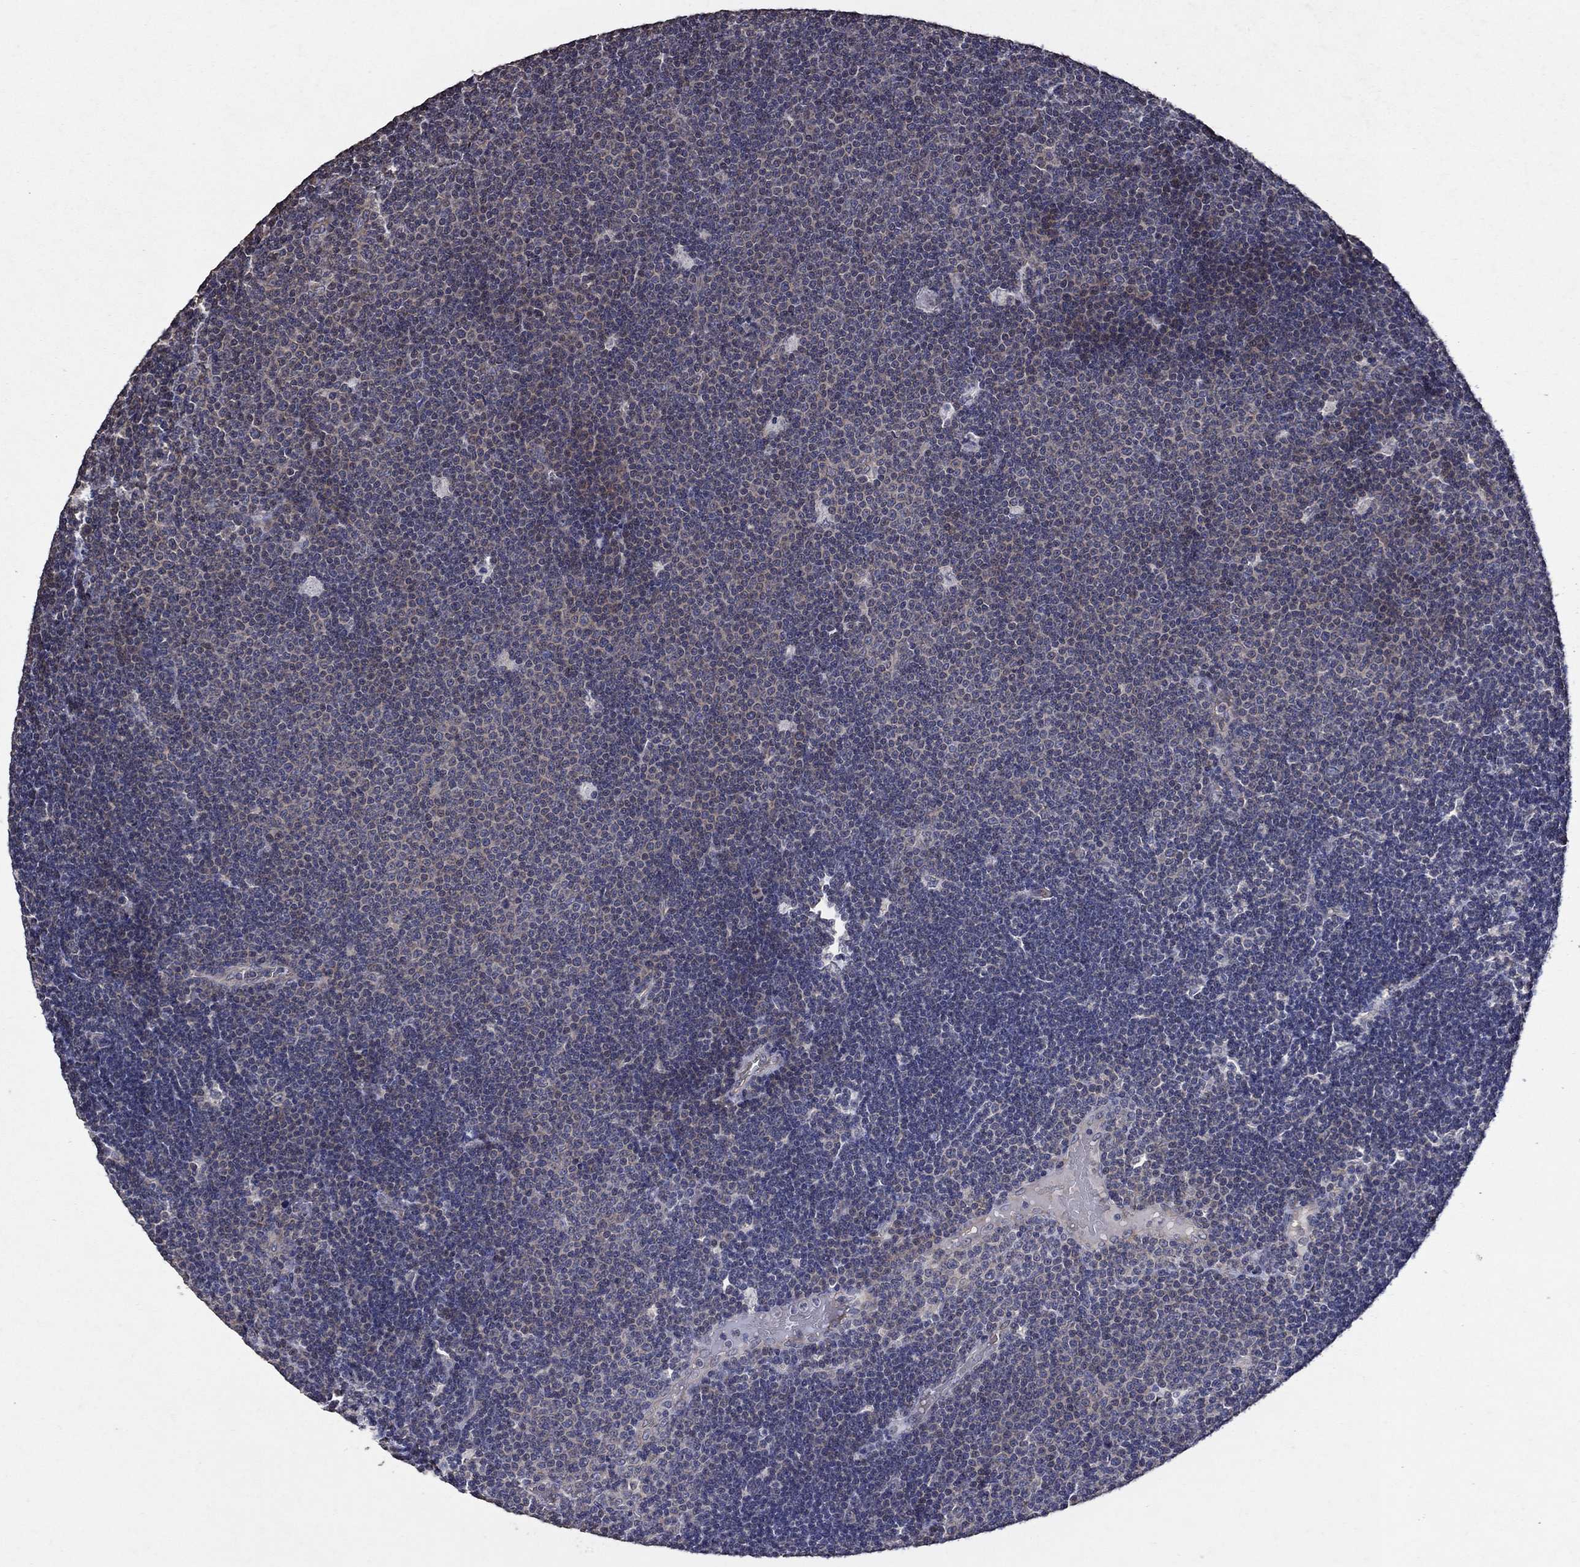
{"staining": {"intensity": "negative", "quantity": "none", "location": "none"}, "tissue": "lymphoma", "cell_type": "Tumor cells", "image_type": "cancer", "snomed": [{"axis": "morphology", "description": "Malignant lymphoma, non-Hodgkin's type, Low grade"}, {"axis": "topography", "description": "Brain"}], "caption": "This is an immunohistochemistry histopathology image of human low-grade malignant lymphoma, non-Hodgkin's type. There is no expression in tumor cells.", "gene": "HAP1", "patient": {"sex": "female", "age": 66}}